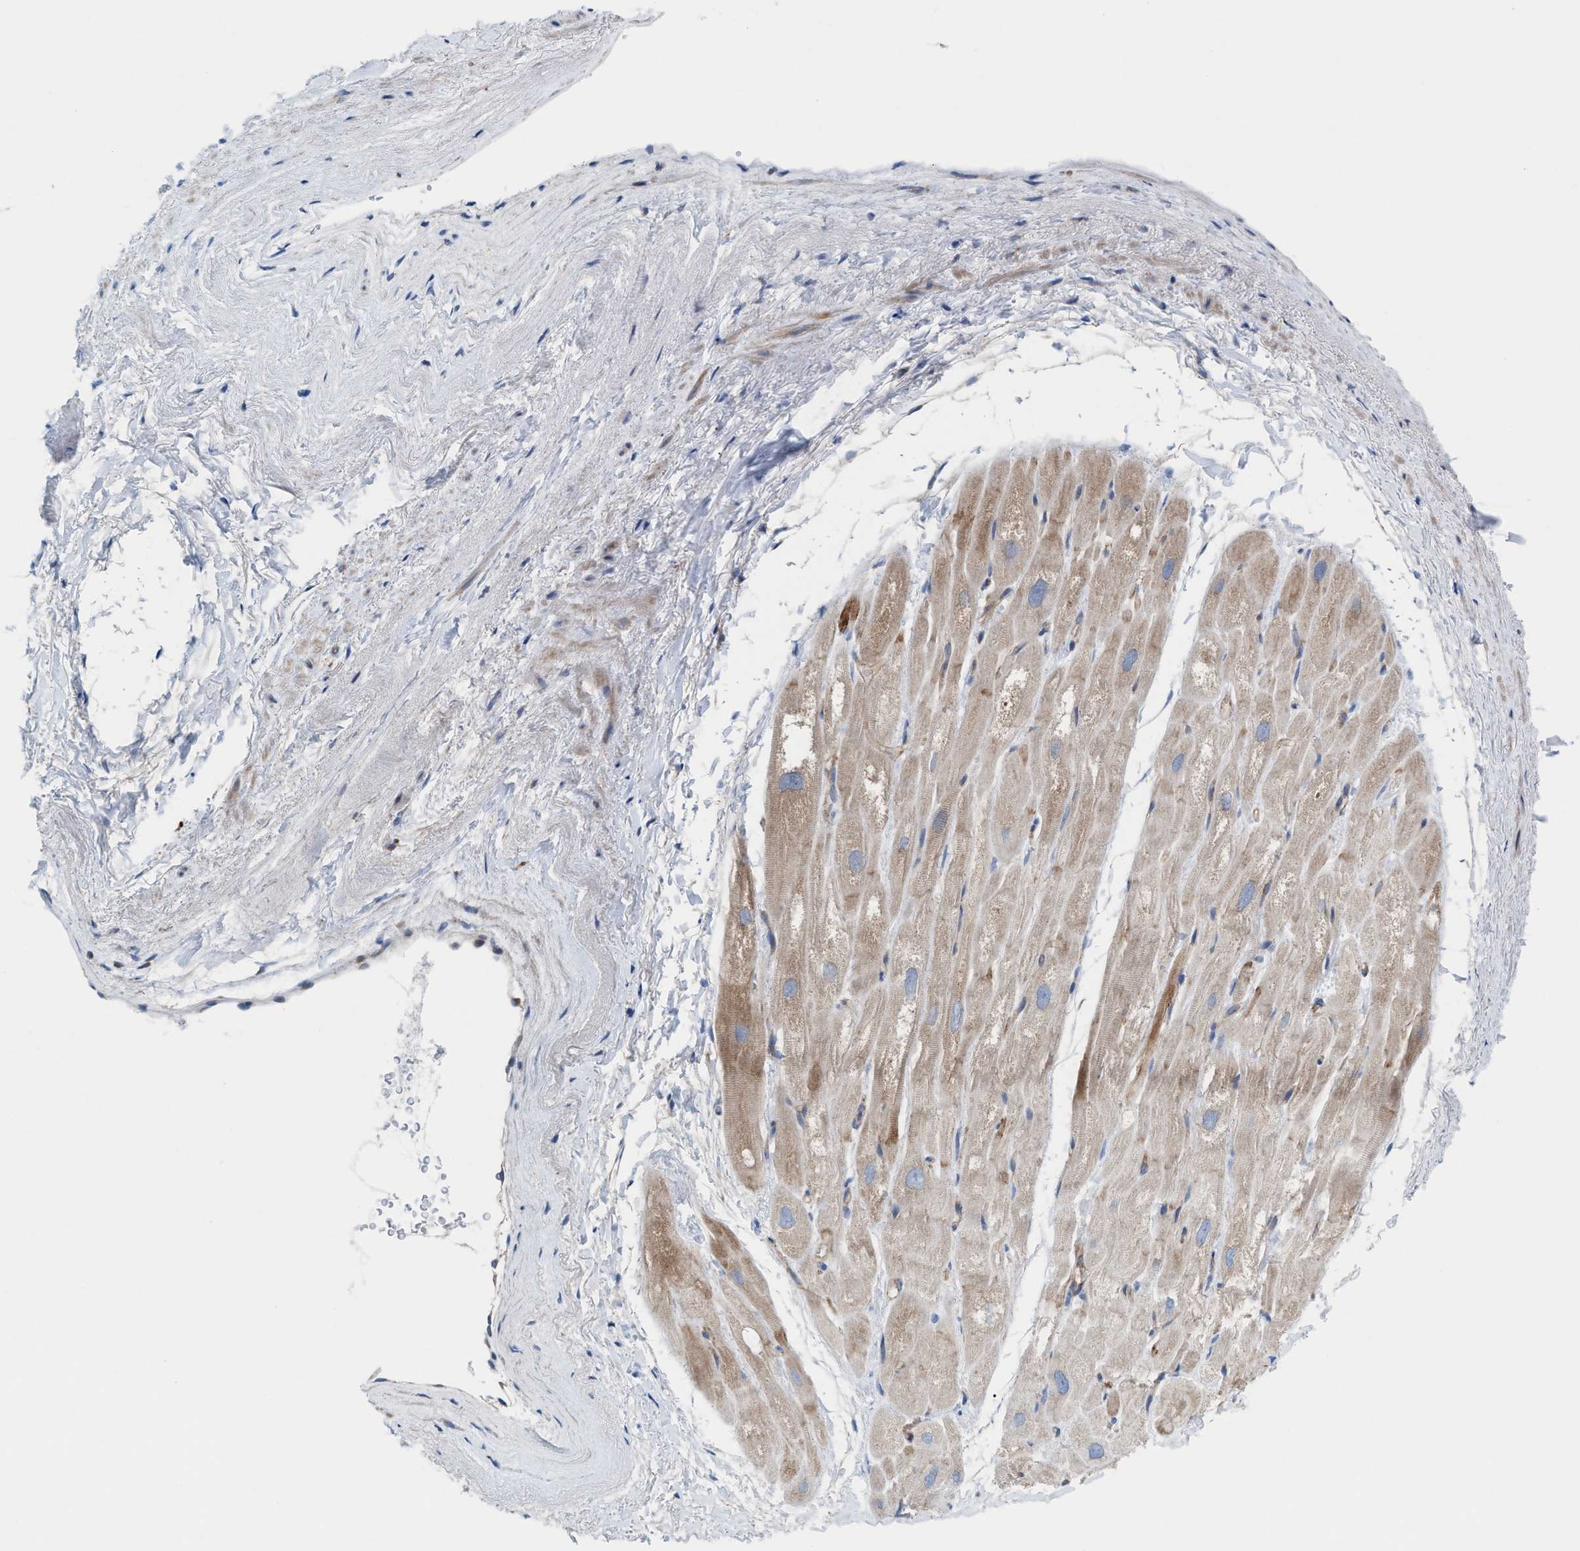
{"staining": {"intensity": "weak", "quantity": "<25%", "location": "cytoplasmic/membranous"}, "tissue": "heart muscle", "cell_type": "Cardiomyocytes", "image_type": "normal", "snomed": [{"axis": "morphology", "description": "Normal tissue, NOS"}, {"axis": "topography", "description": "Heart"}], "caption": "DAB immunohistochemical staining of benign heart muscle shows no significant staining in cardiomyocytes.", "gene": "MRM1", "patient": {"sex": "male", "age": 49}}